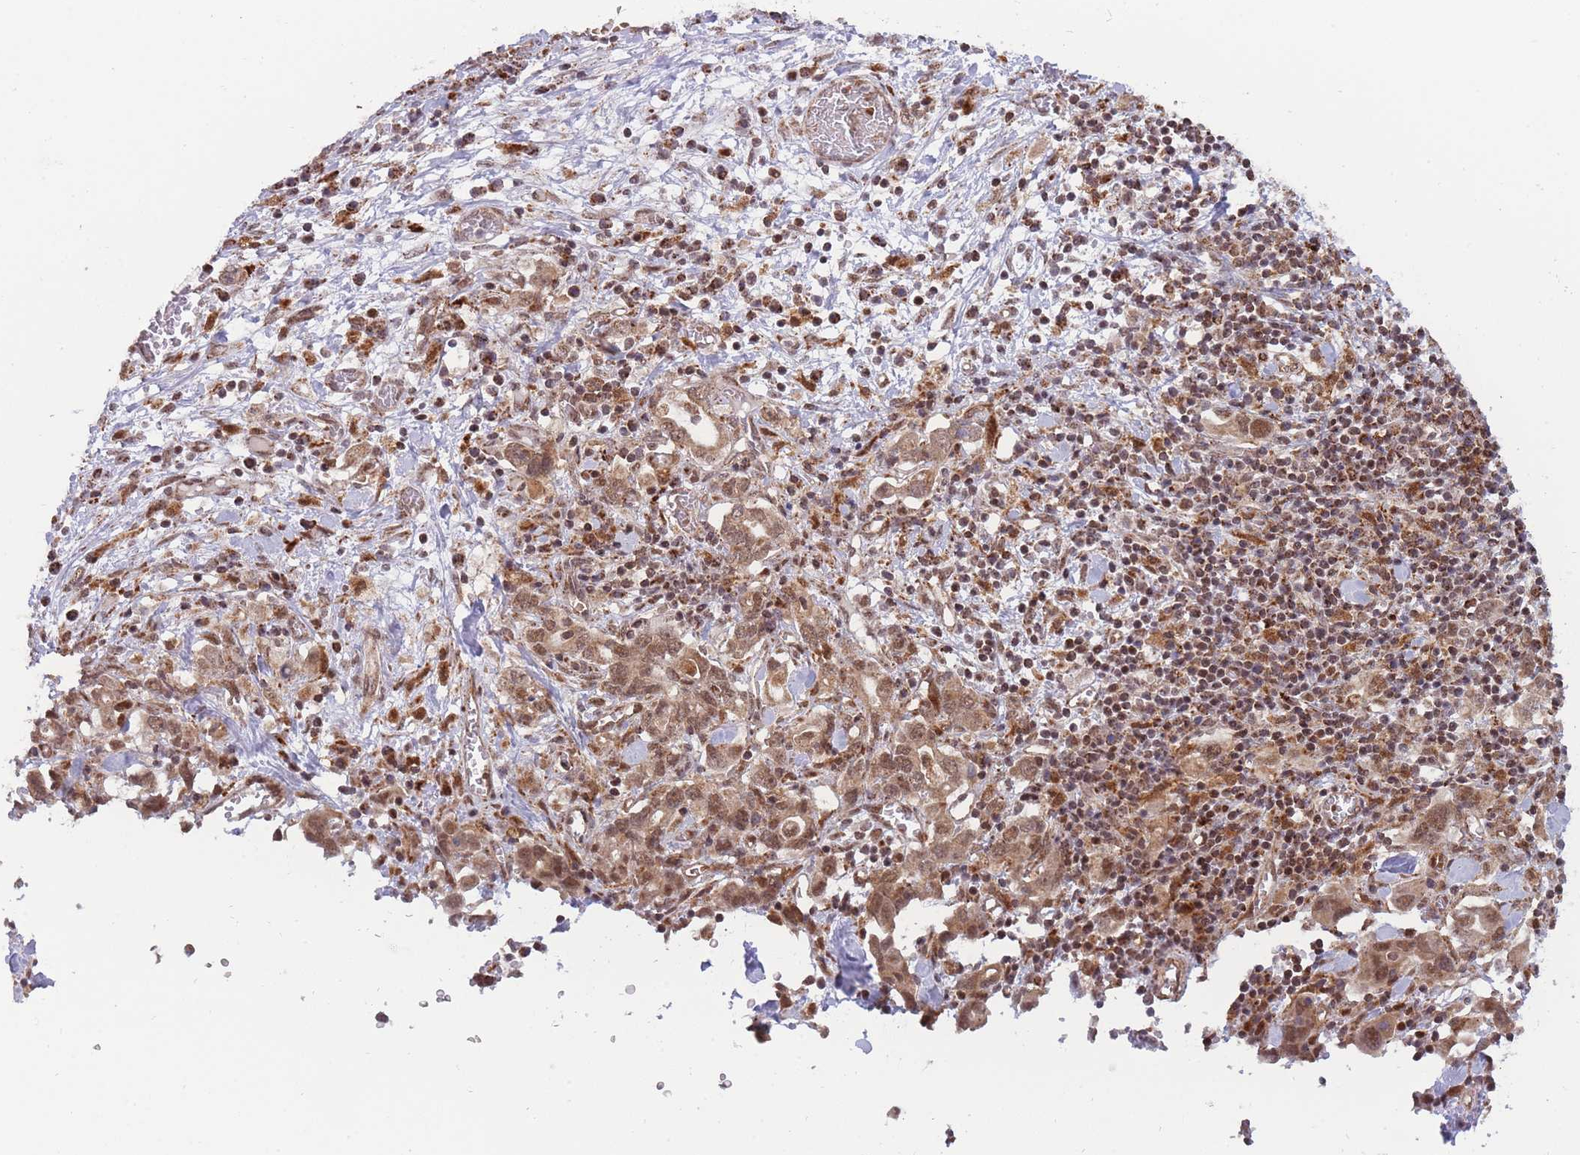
{"staining": {"intensity": "moderate", "quantity": ">75%", "location": "cytoplasmic/membranous,nuclear"}, "tissue": "stomach cancer", "cell_type": "Tumor cells", "image_type": "cancer", "snomed": [{"axis": "morphology", "description": "Adenocarcinoma, NOS"}, {"axis": "topography", "description": "Stomach, upper"}, {"axis": "topography", "description": "Stomach"}], "caption": "Stomach cancer (adenocarcinoma) tissue shows moderate cytoplasmic/membranous and nuclear expression in about >75% of tumor cells, visualized by immunohistochemistry.", "gene": "BOD1L1", "patient": {"sex": "male", "age": 62}}